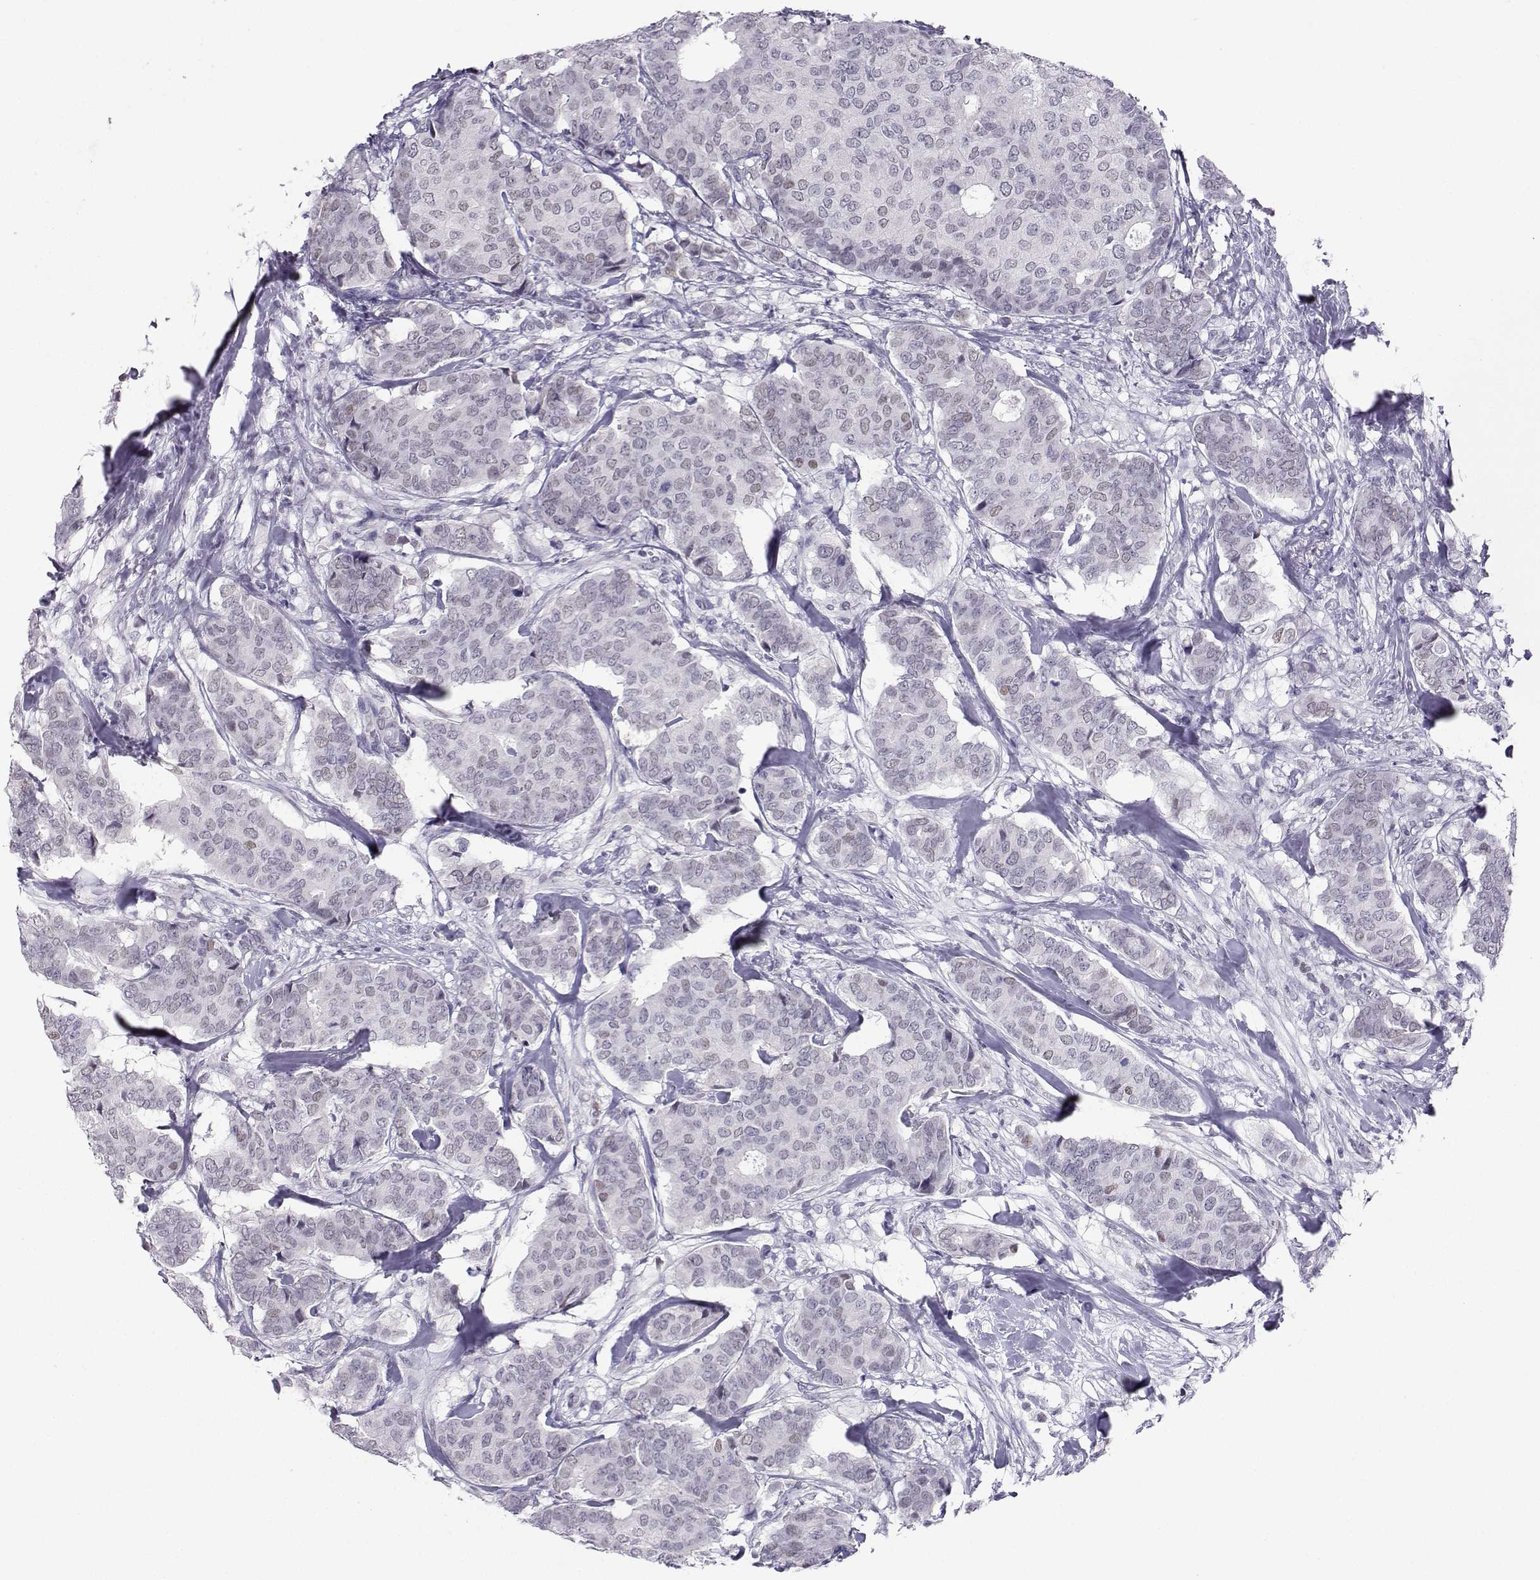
{"staining": {"intensity": "weak", "quantity": "25%-75%", "location": "nuclear"}, "tissue": "breast cancer", "cell_type": "Tumor cells", "image_type": "cancer", "snomed": [{"axis": "morphology", "description": "Duct carcinoma"}, {"axis": "topography", "description": "Breast"}], "caption": "Tumor cells reveal weak nuclear staining in approximately 25%-75% of cells in breast invasive ductal carcinoma.", "gene": "TEDC2", "patient": {"sex": "female", "age": 75}}